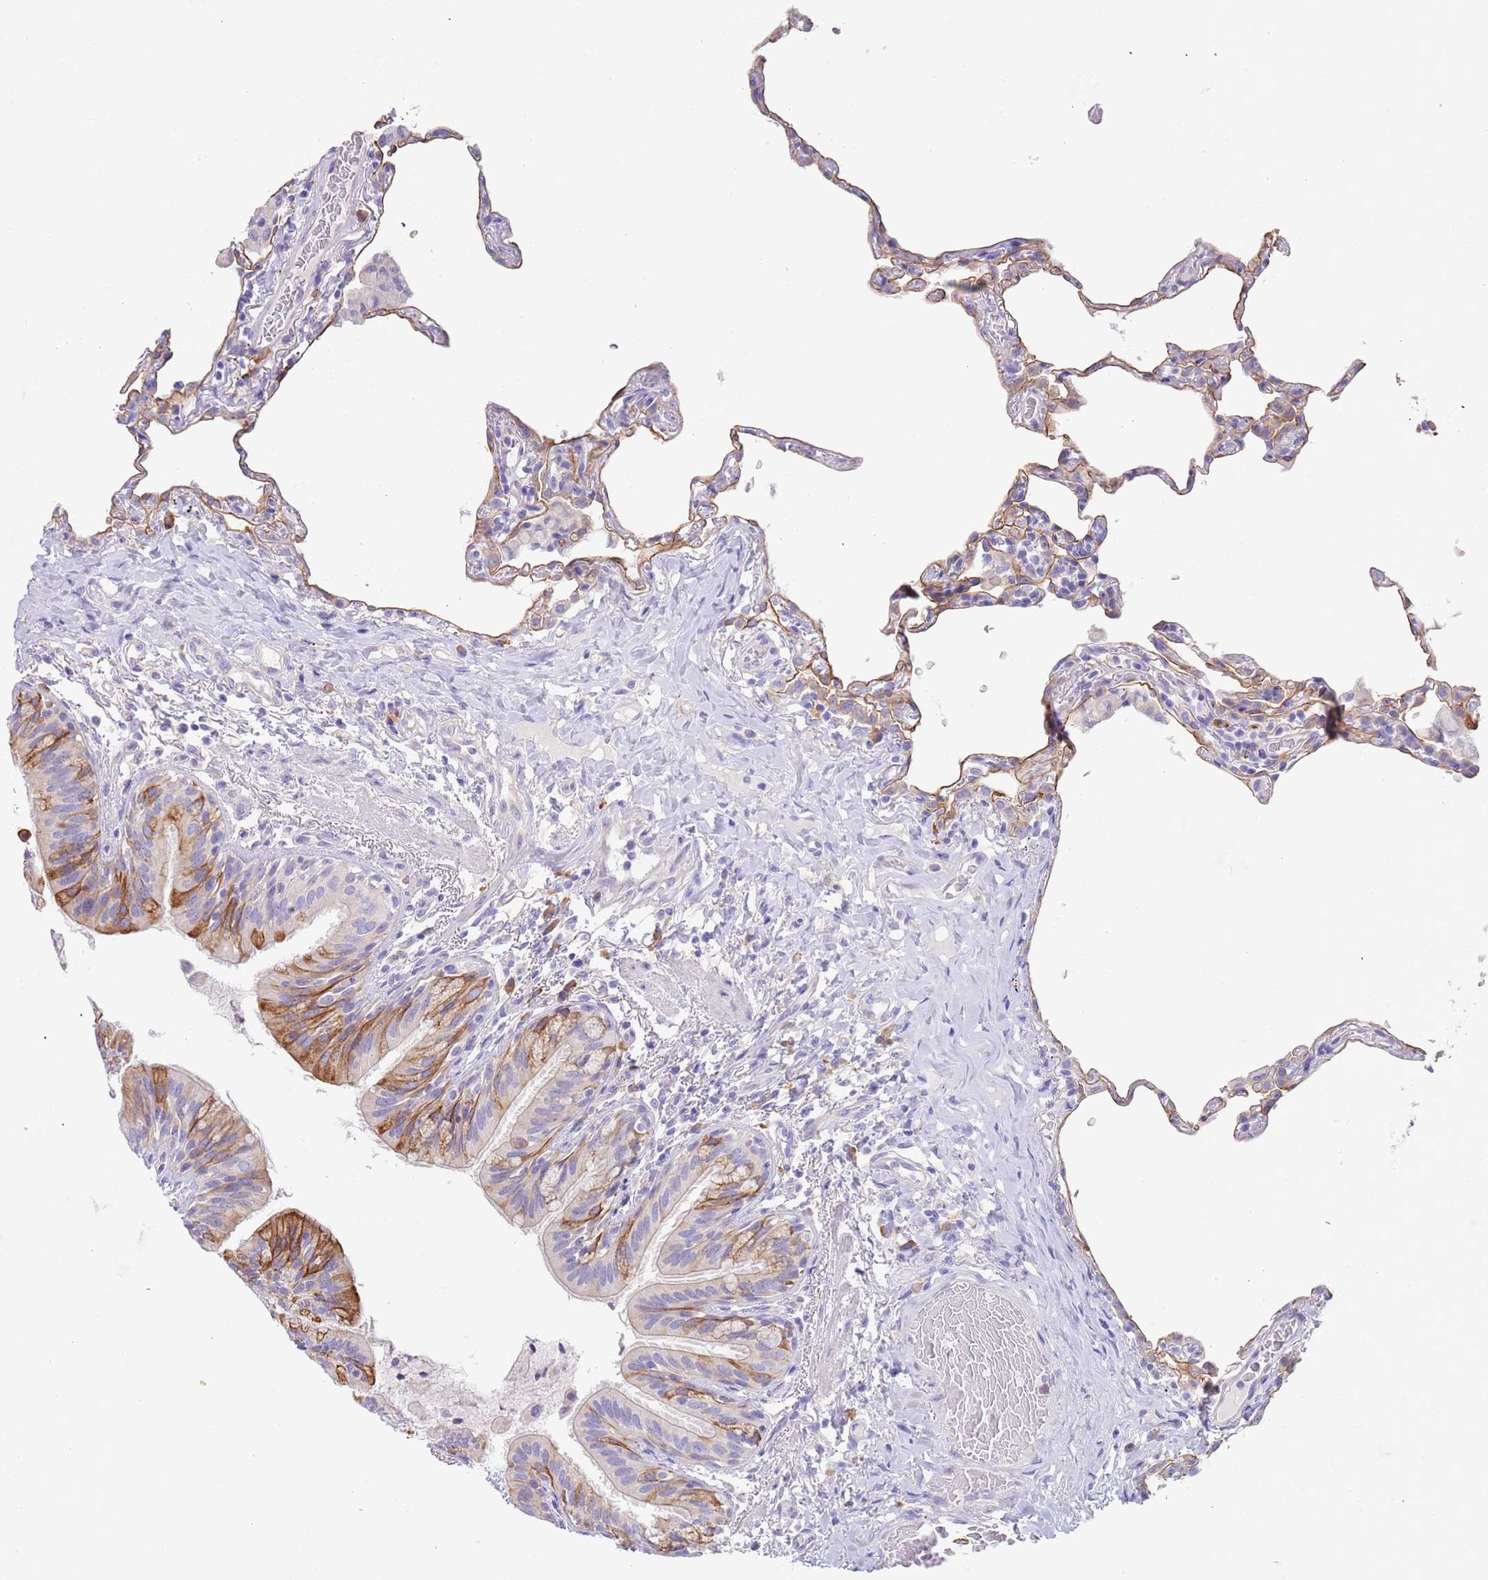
{"staining": {"intensity": "moderate", "quantity": "25%-75%", "location": "cytoplasmic/membranous"}, "tissue": "lung", "cell_type": "Alveolar cells", "image_type": "normal", "snomed": [{"axis": "morphology", "description": "Normal tissue, NOS"}, {"axis": "topography", "description": "Lung"}], "caption": "The micrograph shows a brown stain indicating the presence of a protein in the cytoplasmic/membranous of alveolar cells in lung.", "gene": "CCDC149", "patient": {"sex": "female", "age": 57}}